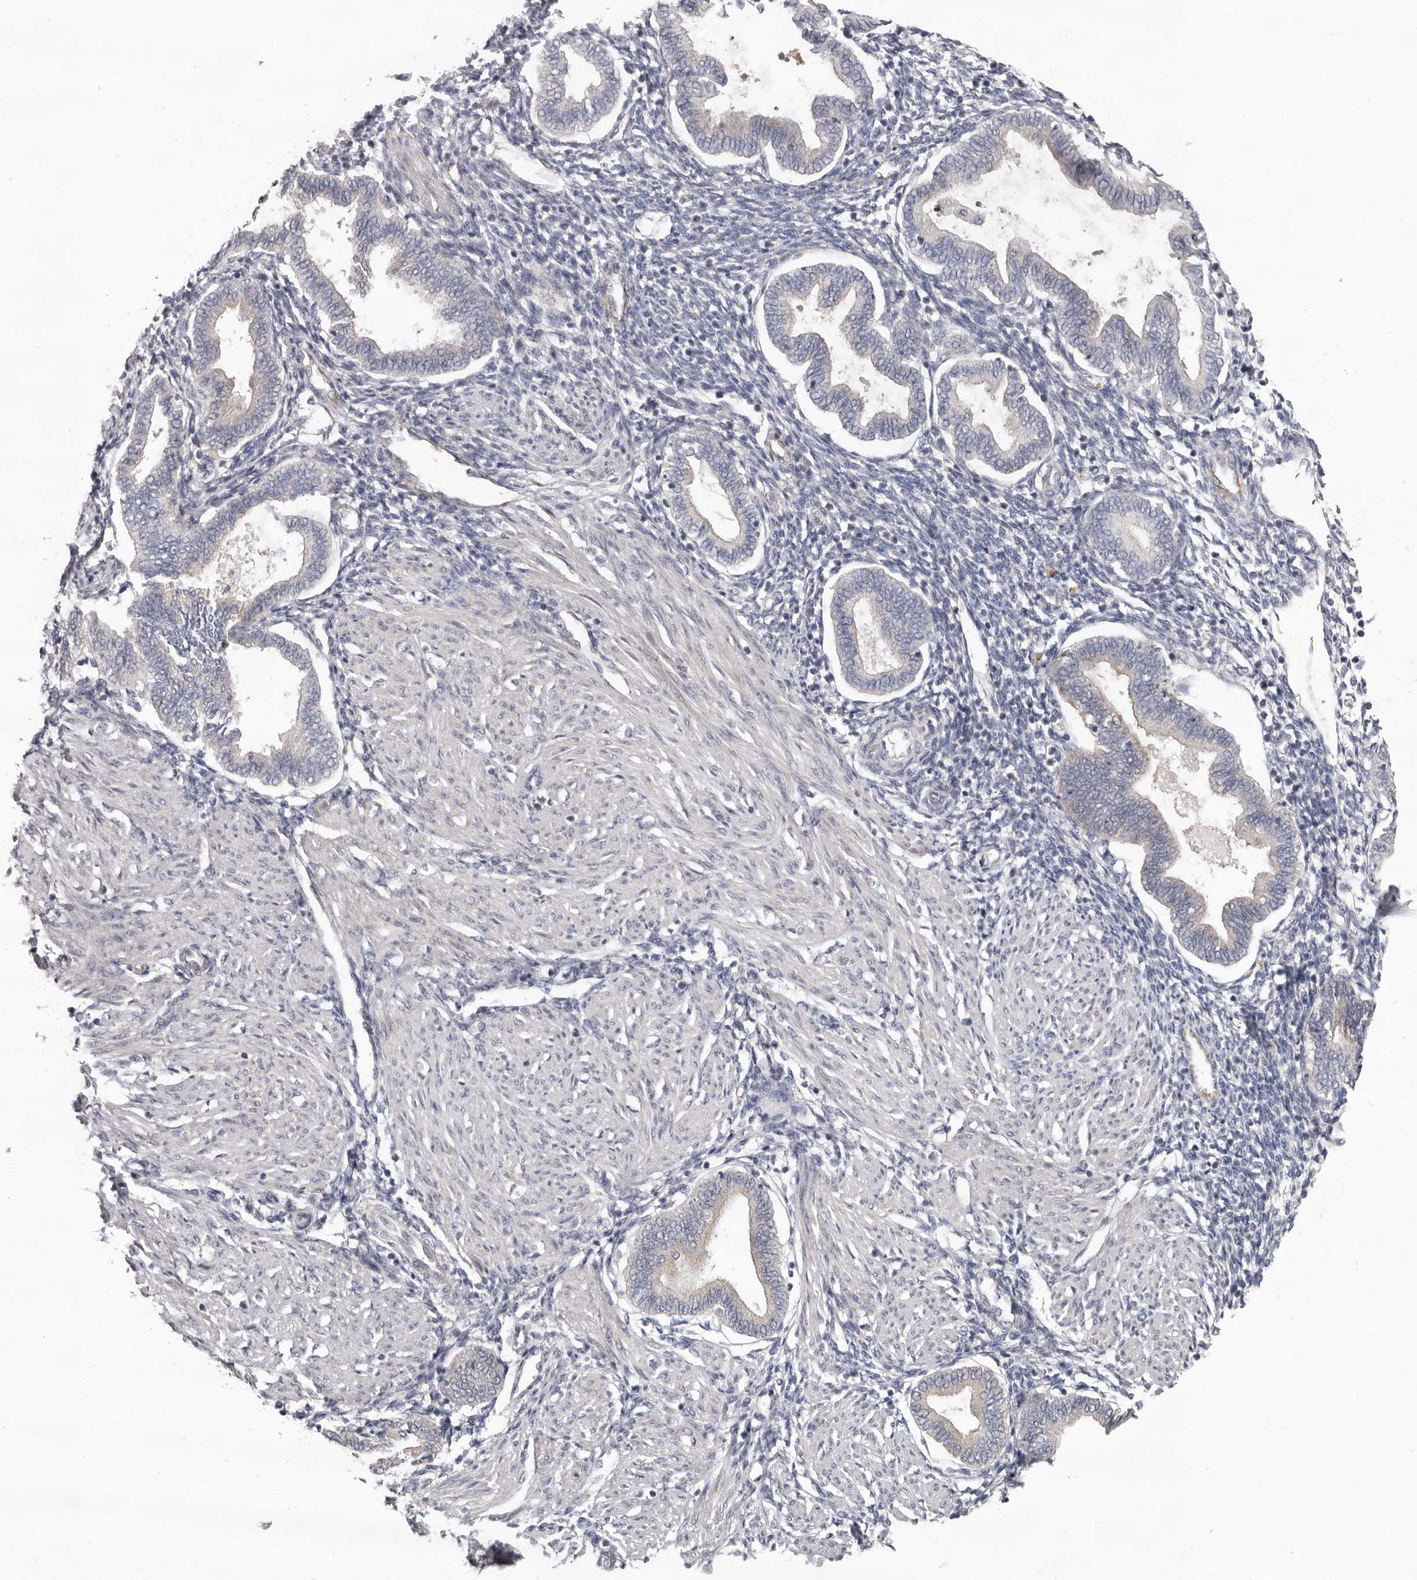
{"staining": {"intensity": "negative", "quantity": "none", "location": "none"}, "tissue": "endometrium", "cell_type": "Cells in endometrial stroma", "image_type": "normal", "snomed": [{"axis": "morphology", "description": "Normal tissue, NOS"}, {"axis": "topography", "description": "Endometrium"}], "caption": "Cells in endometrial stroma are negative for brown protein staining in benign endometrium. (DAB (3,3'-diaminobenzidine) immunohistochemistry with hematoxylin counter stain).", "gene": "HINT3", "patient": {"sex": "female", "age": 53}}